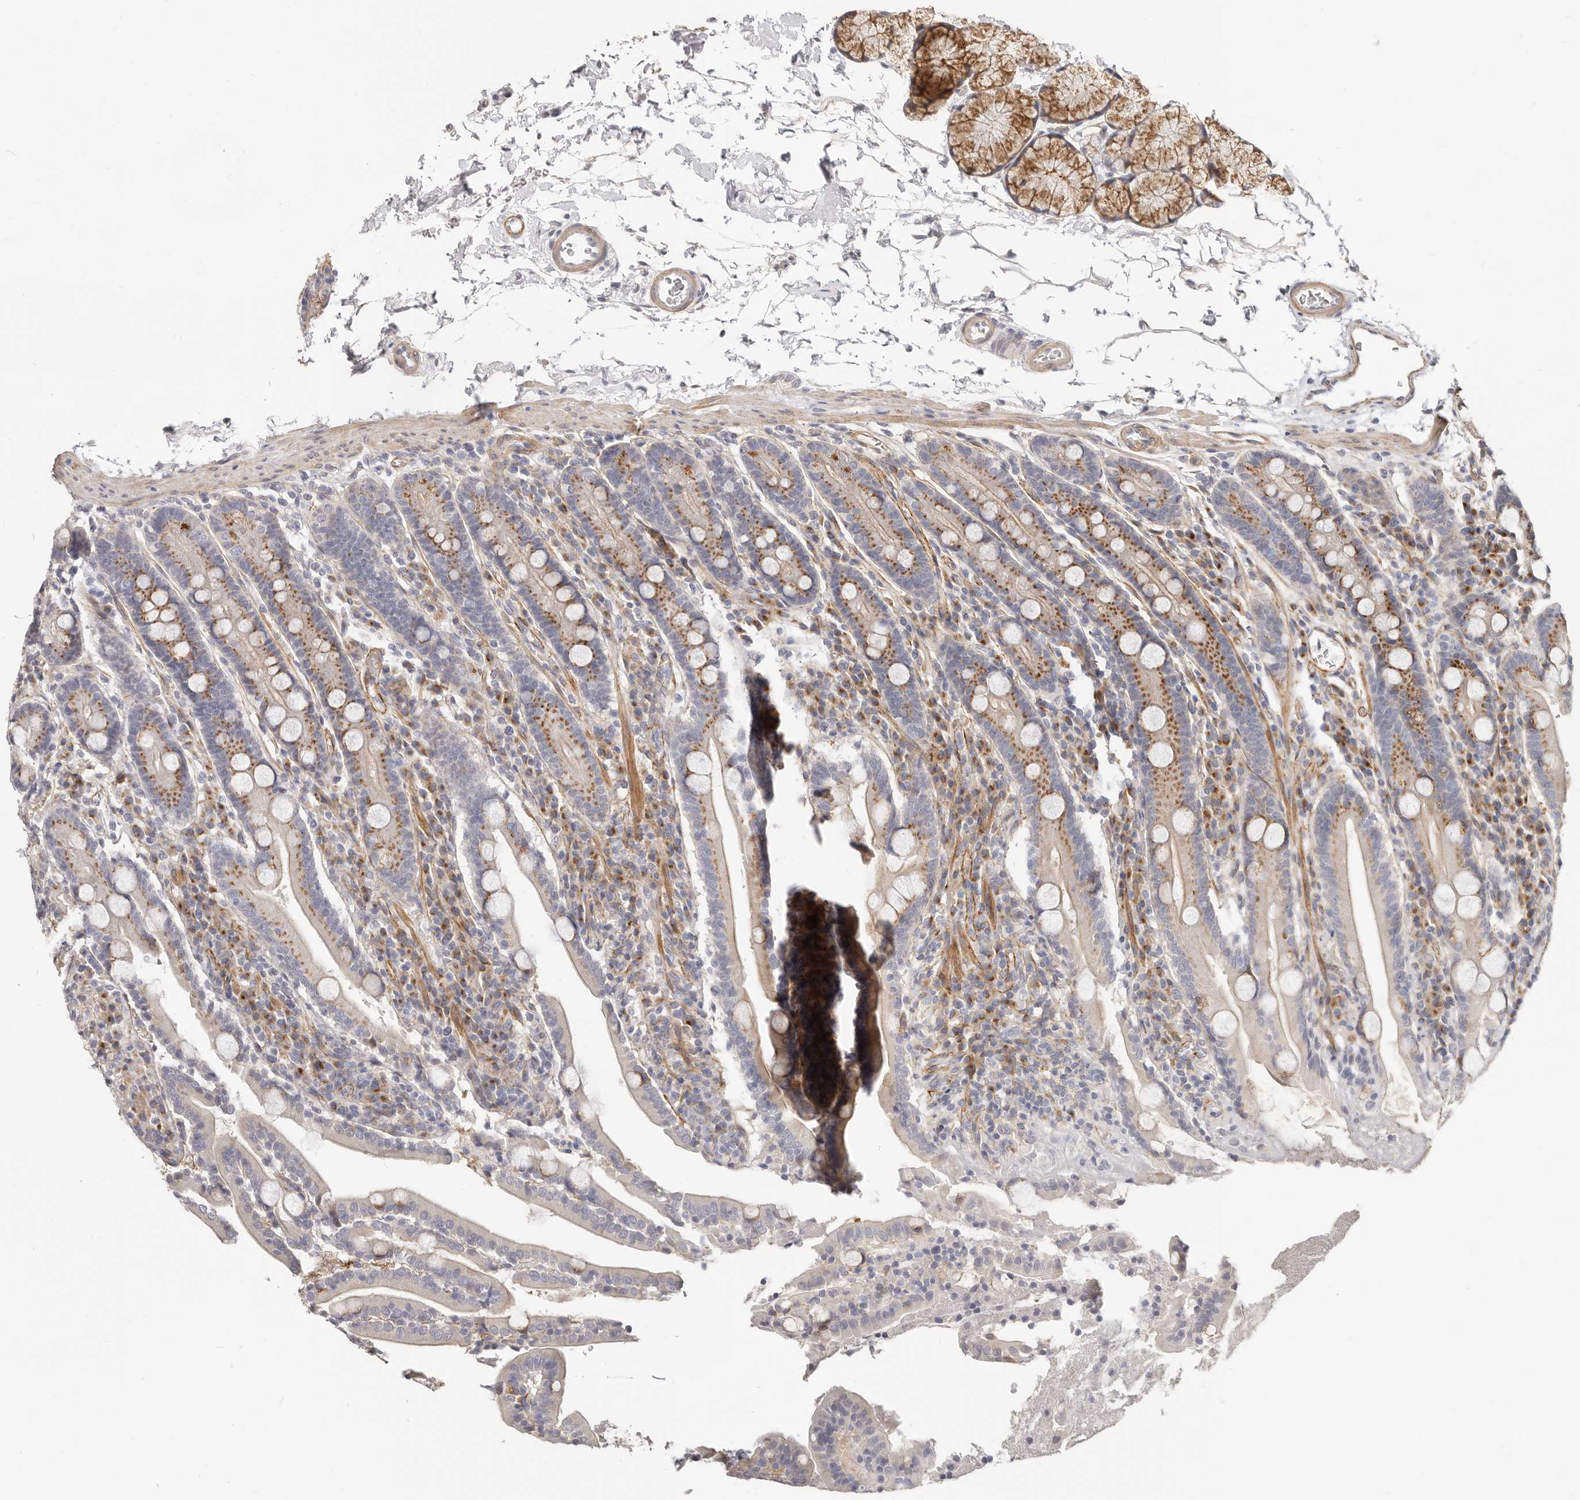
{"staining": {"intensity": "moderate", "quantity": ">75%", "location": "cytoplasmic/membranous"}, "tissue": "duodenum", "cell_type": "Glandular cells", "image_type": "normal", "snomed": [{"axis": "morphology", "description": "Normal tissue, NOS"}, {"axis": "topography", "description": "Duodenum"}], "caption": "Approximately >75% of glandular cells in benign duodenum exhibit moderate cytoplasmic/membranous protein positivity as visualized by brown immunohistochemical staining.", "gene": "RABAC1", "patient": {"sex": "male", "age": 35}}